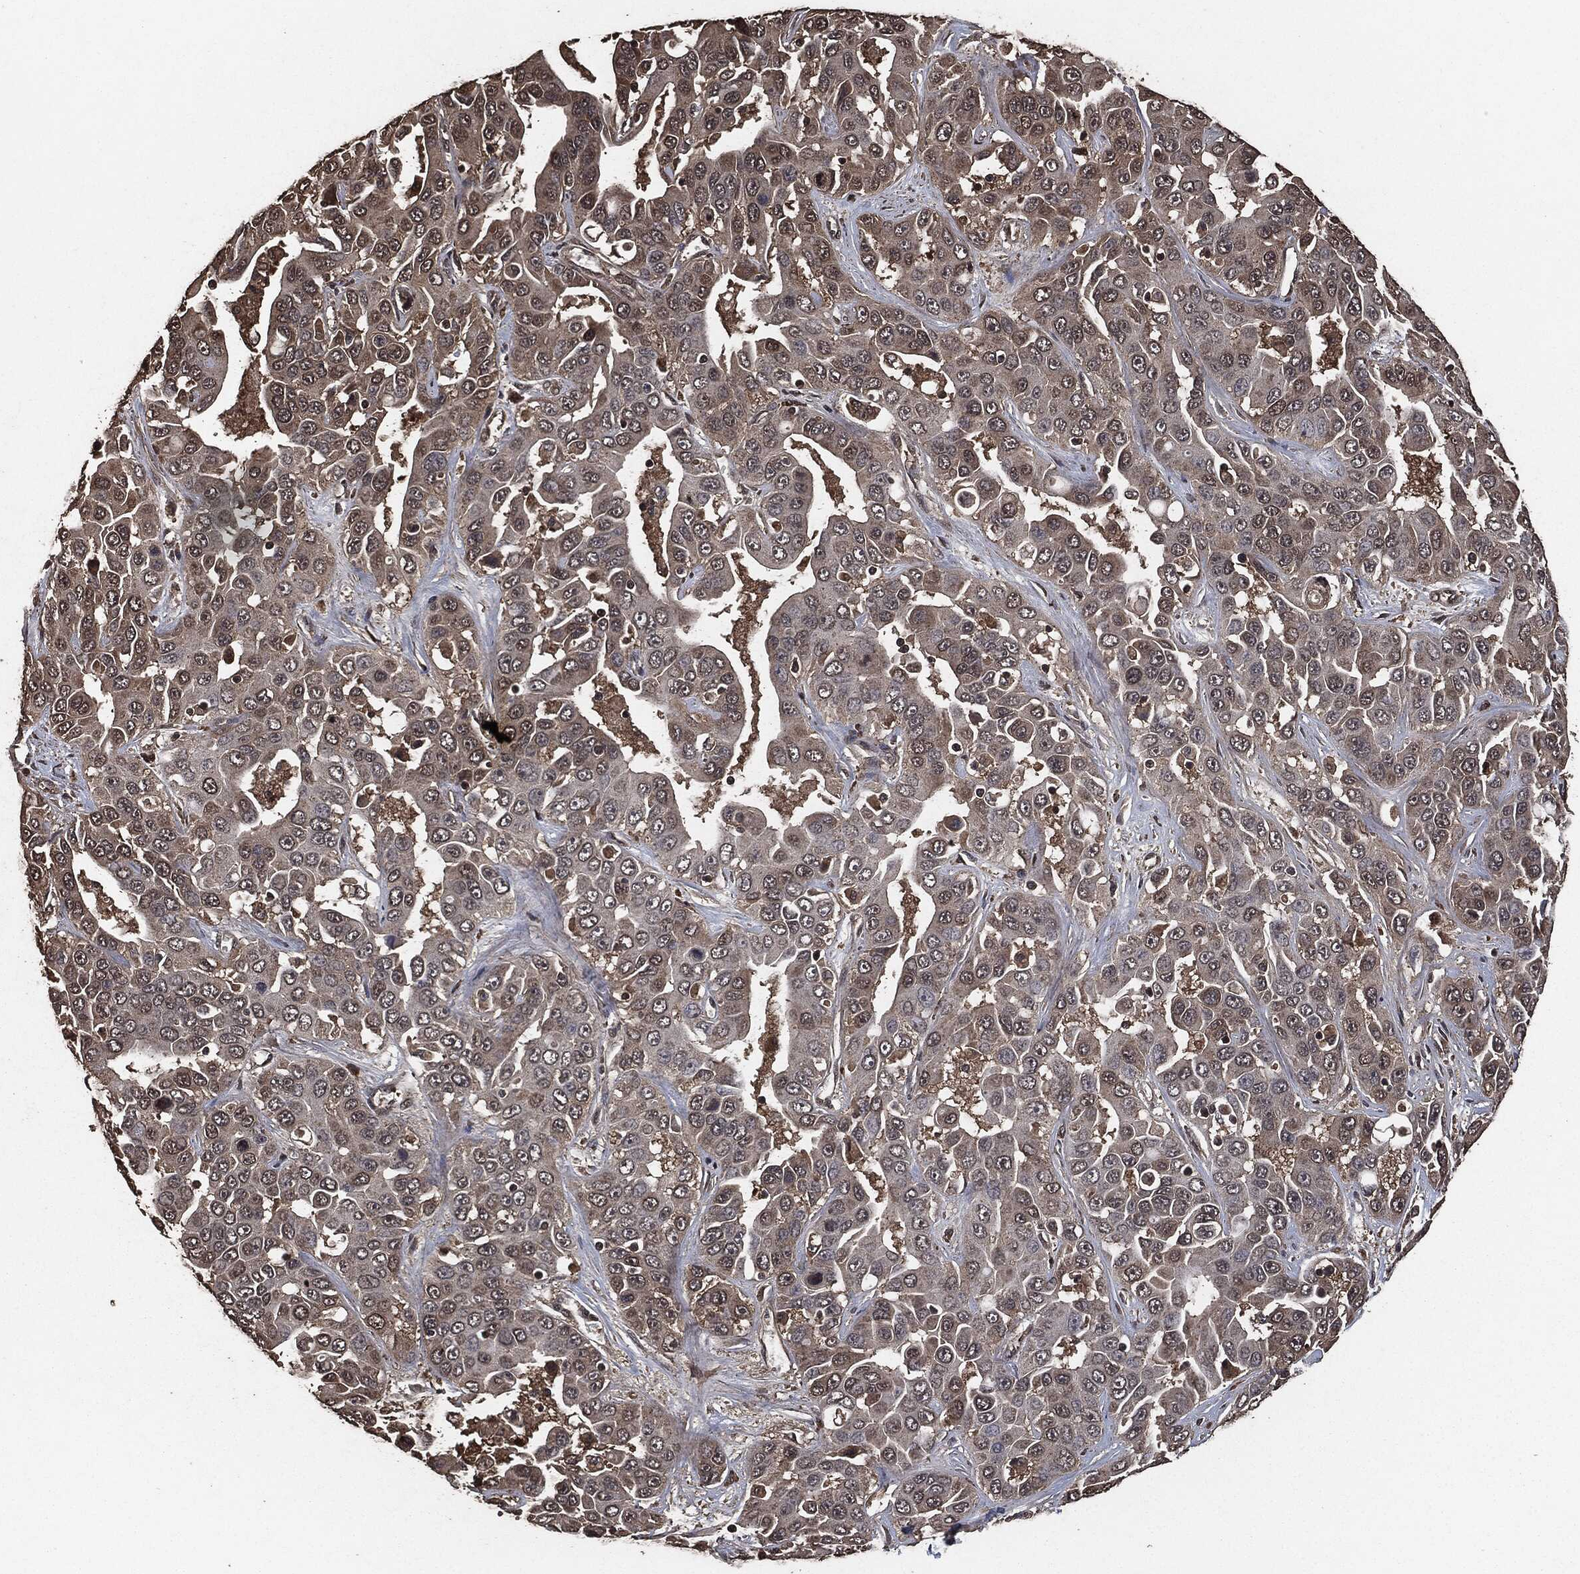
{"staining": {"intensity": "weak", "quantity": ">75%", "location": "cytoplasmic/membranous"}, "tissue": "liver cancer", "cell_type": "Tumor cells", "image_type": "cancer", "snomed": [{"axis": "morphology", "description": "Cholangiocarcinoma"}, {"axis": "topography", "description": "Liver"}], "caption": "This image demonstrates cholangiocarcinoma (liver) stained with immunohistochemistry to label a protein in brown. The cytoplasmic/membranous of tumor cells show weak positivity for the protein. Nuclei are counter-stained blue.", "gene": "AKT1S1", "patient": {"sex": "female", "age": 52}}